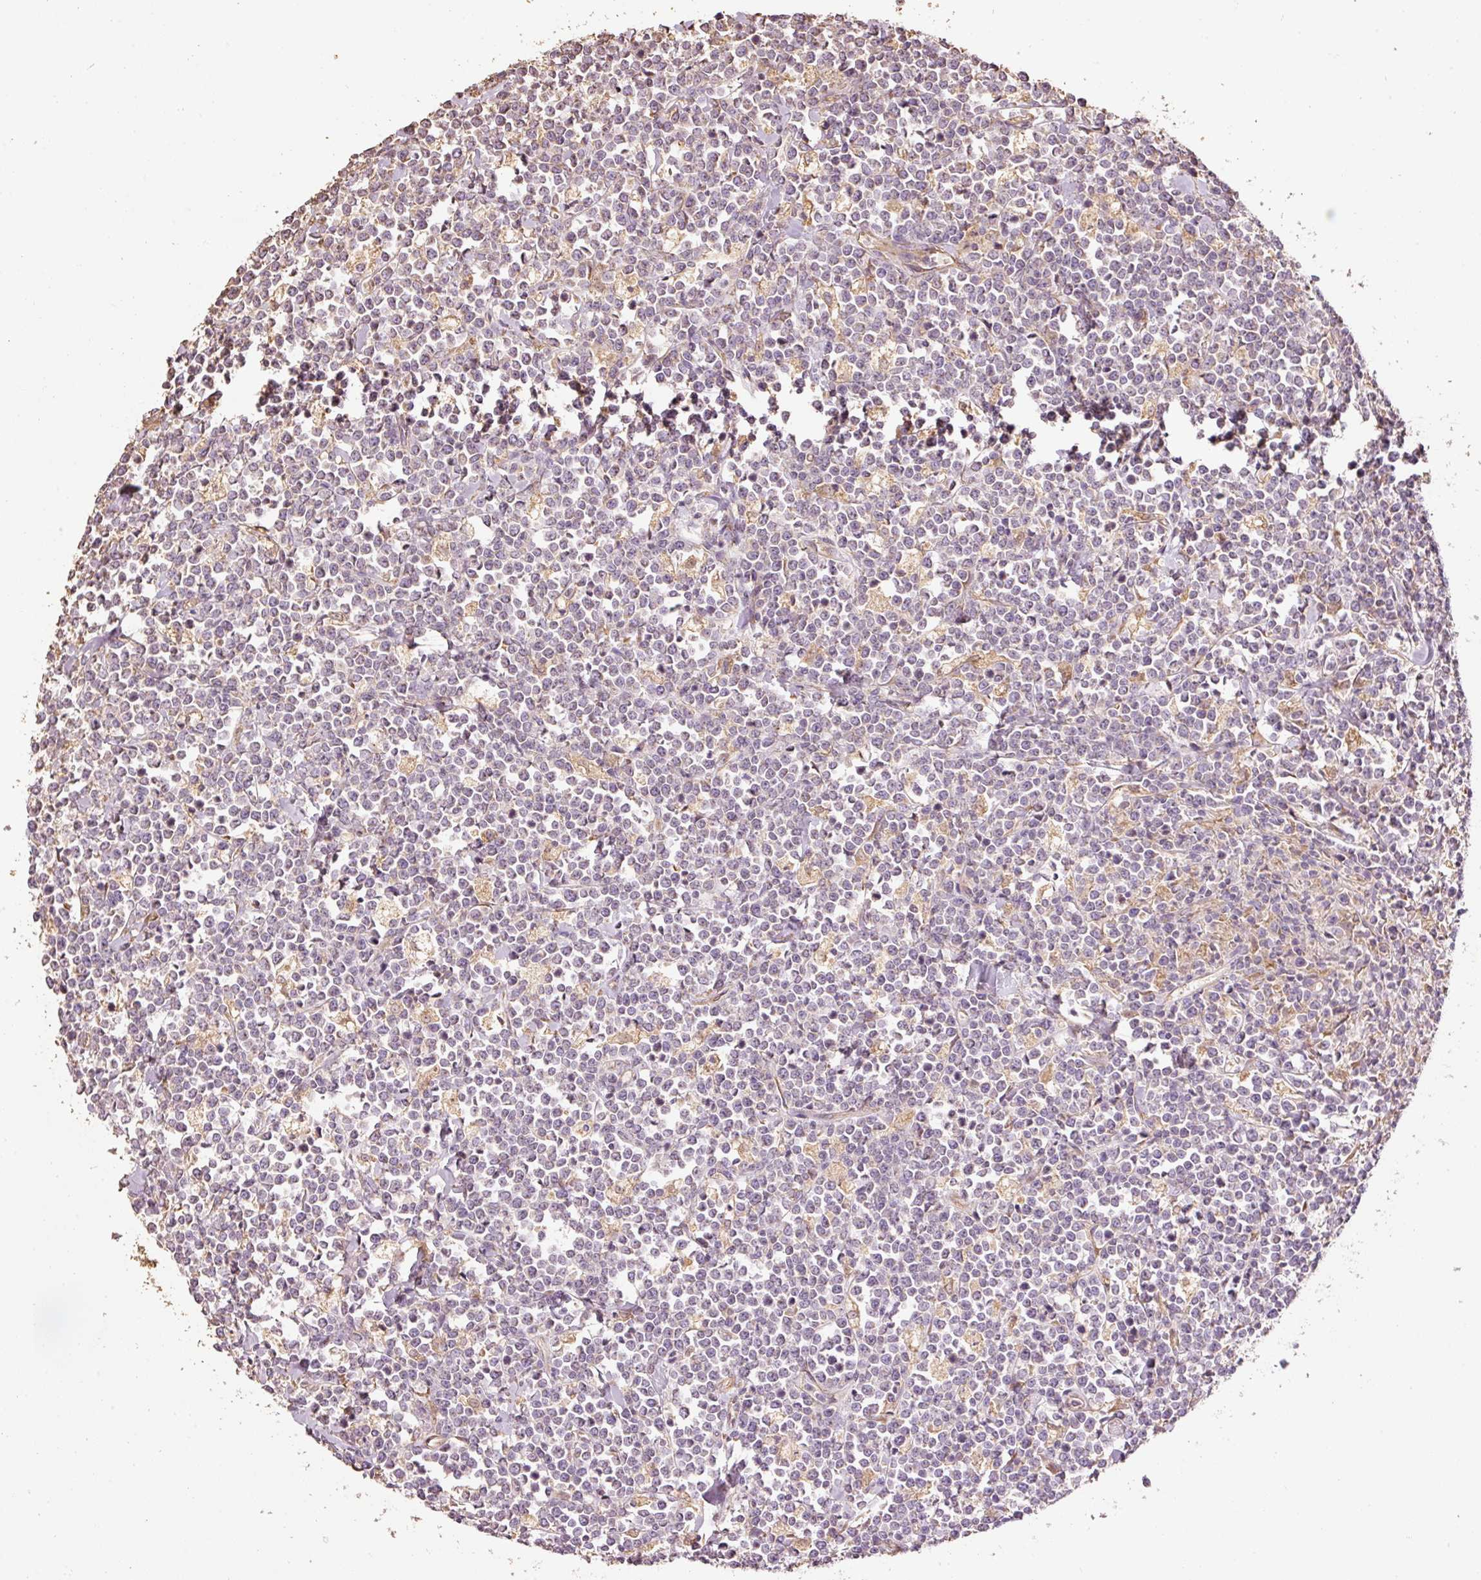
{"staining": {"intensity": "weak", "quantity": "<25%", "location": "cytoplasmic/membranous"}, "tissue": "lymphoma", "cell_type": "Tumor cells", "image_type": "cancer", "snomed": [{"axis": "morphology", "description": "Malignant lymphoma, non-Hodgkin's type, High grade"}, {"axis": "topography", "description": "Small intestine"}, {"axis": "topography", "description": "Colon"}], "caption": "Tumor cells show no significant positivity in lymphoma. (DAB (3,3'-diaminobenzidine) immunohistochemistry (IHC), high magnification).", "gene": "EFHC1", "patient": {"sex": "male", "age": 8}}